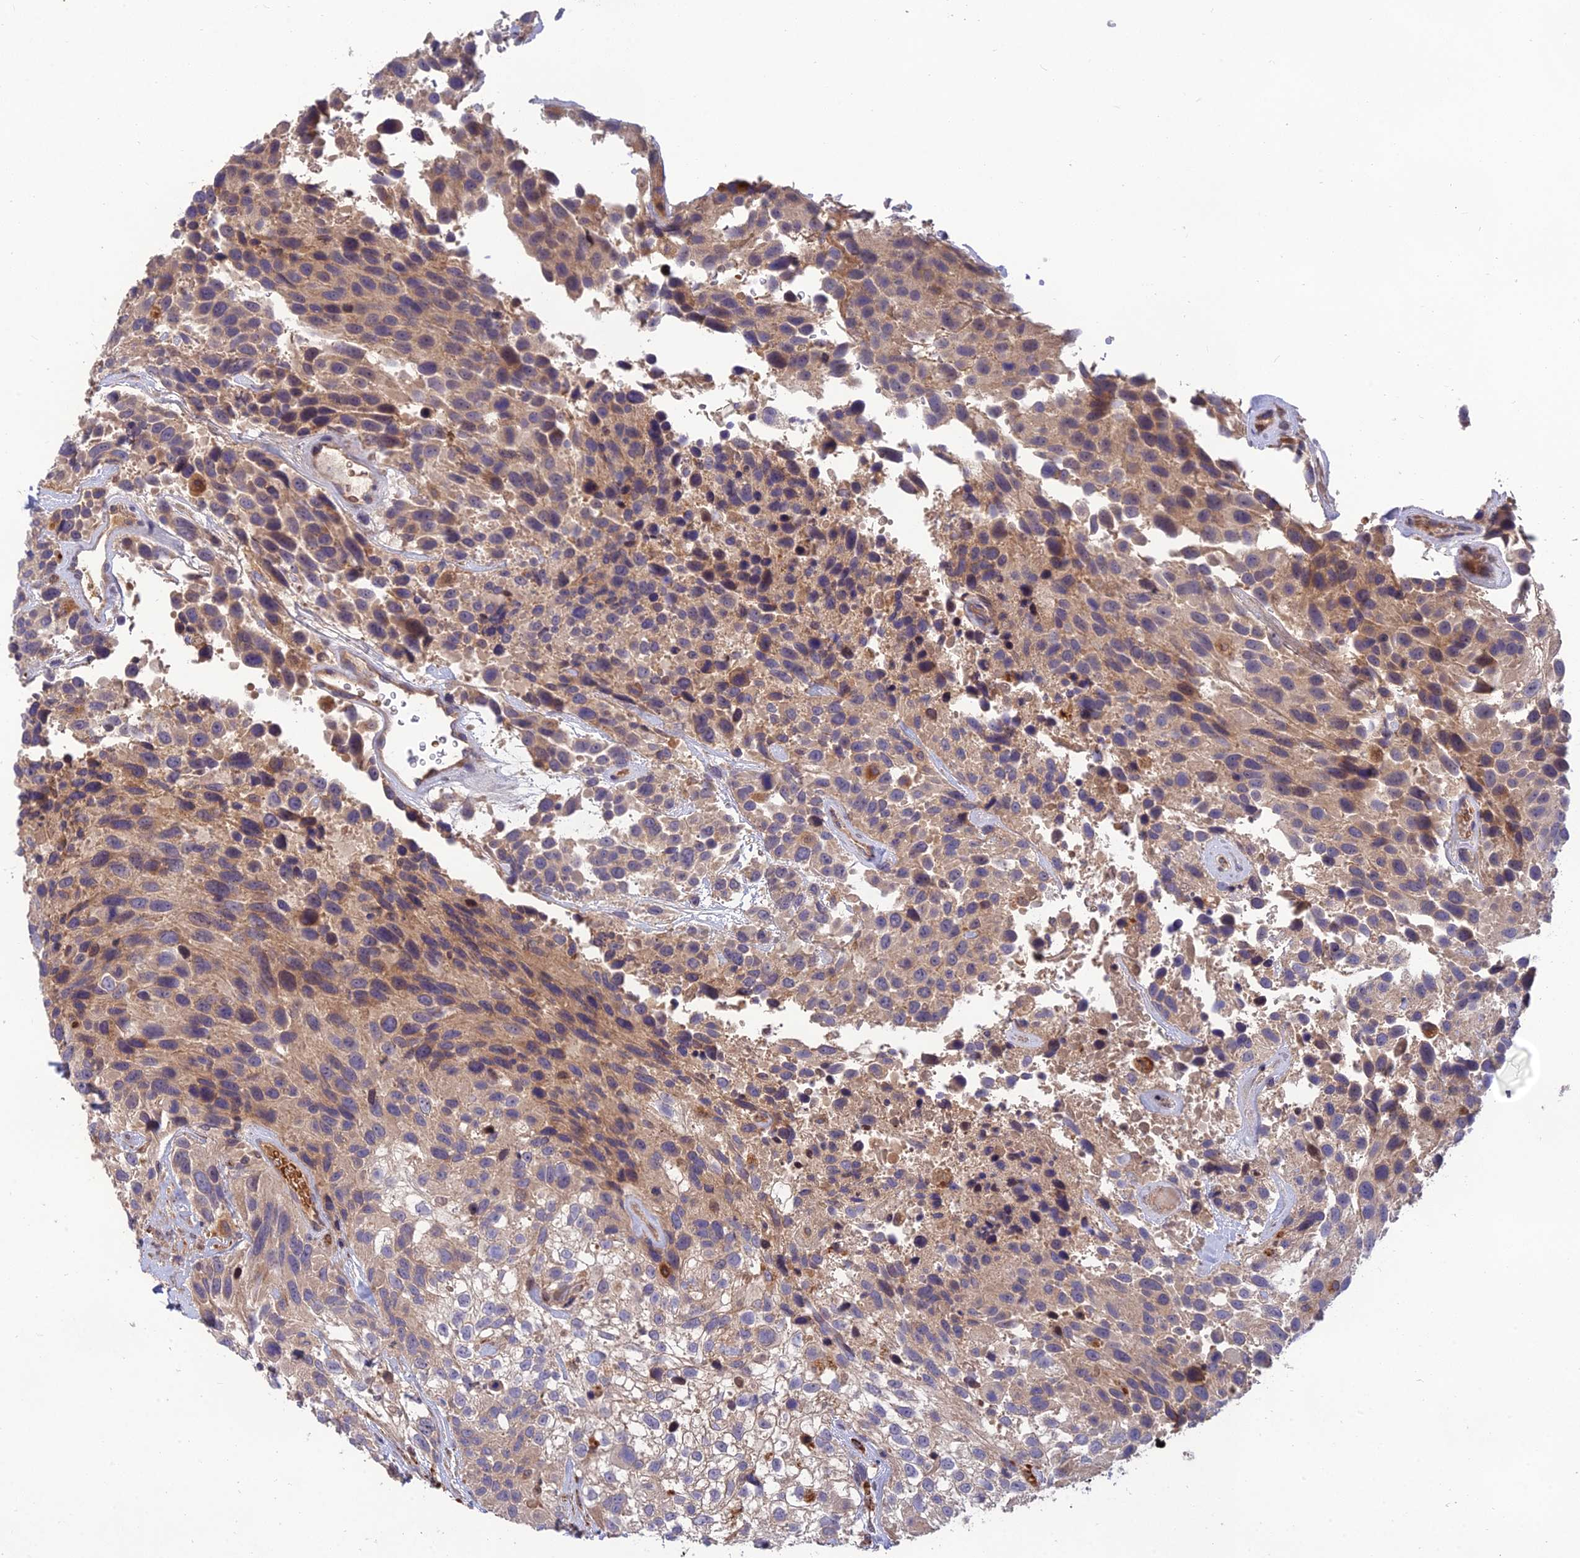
{"staining": {"intensity": "weak", "quantity": "25%-75%", "location": "cytoplasmic/membranous"}, "tissue": "urothelial cancer", "cell_type": "Tumor cells", "image_type": "cancer", "snomed": [{"axis": "morphology", "description": "Urothelial carcinoma, High grade"}, {"axis": "topography", "description": "Urinary bladder"}], "caption": "This micrograph exhibits urothelial cancer stained with immunohistochemistry to label a protein in brown. The cytoplasmic/membranous of tumor cells show weak positivity for the protein. Nuclei are counter-stained blue.", "gene": "FAM151B", "patient": {"sex": "female", "age": 70}}